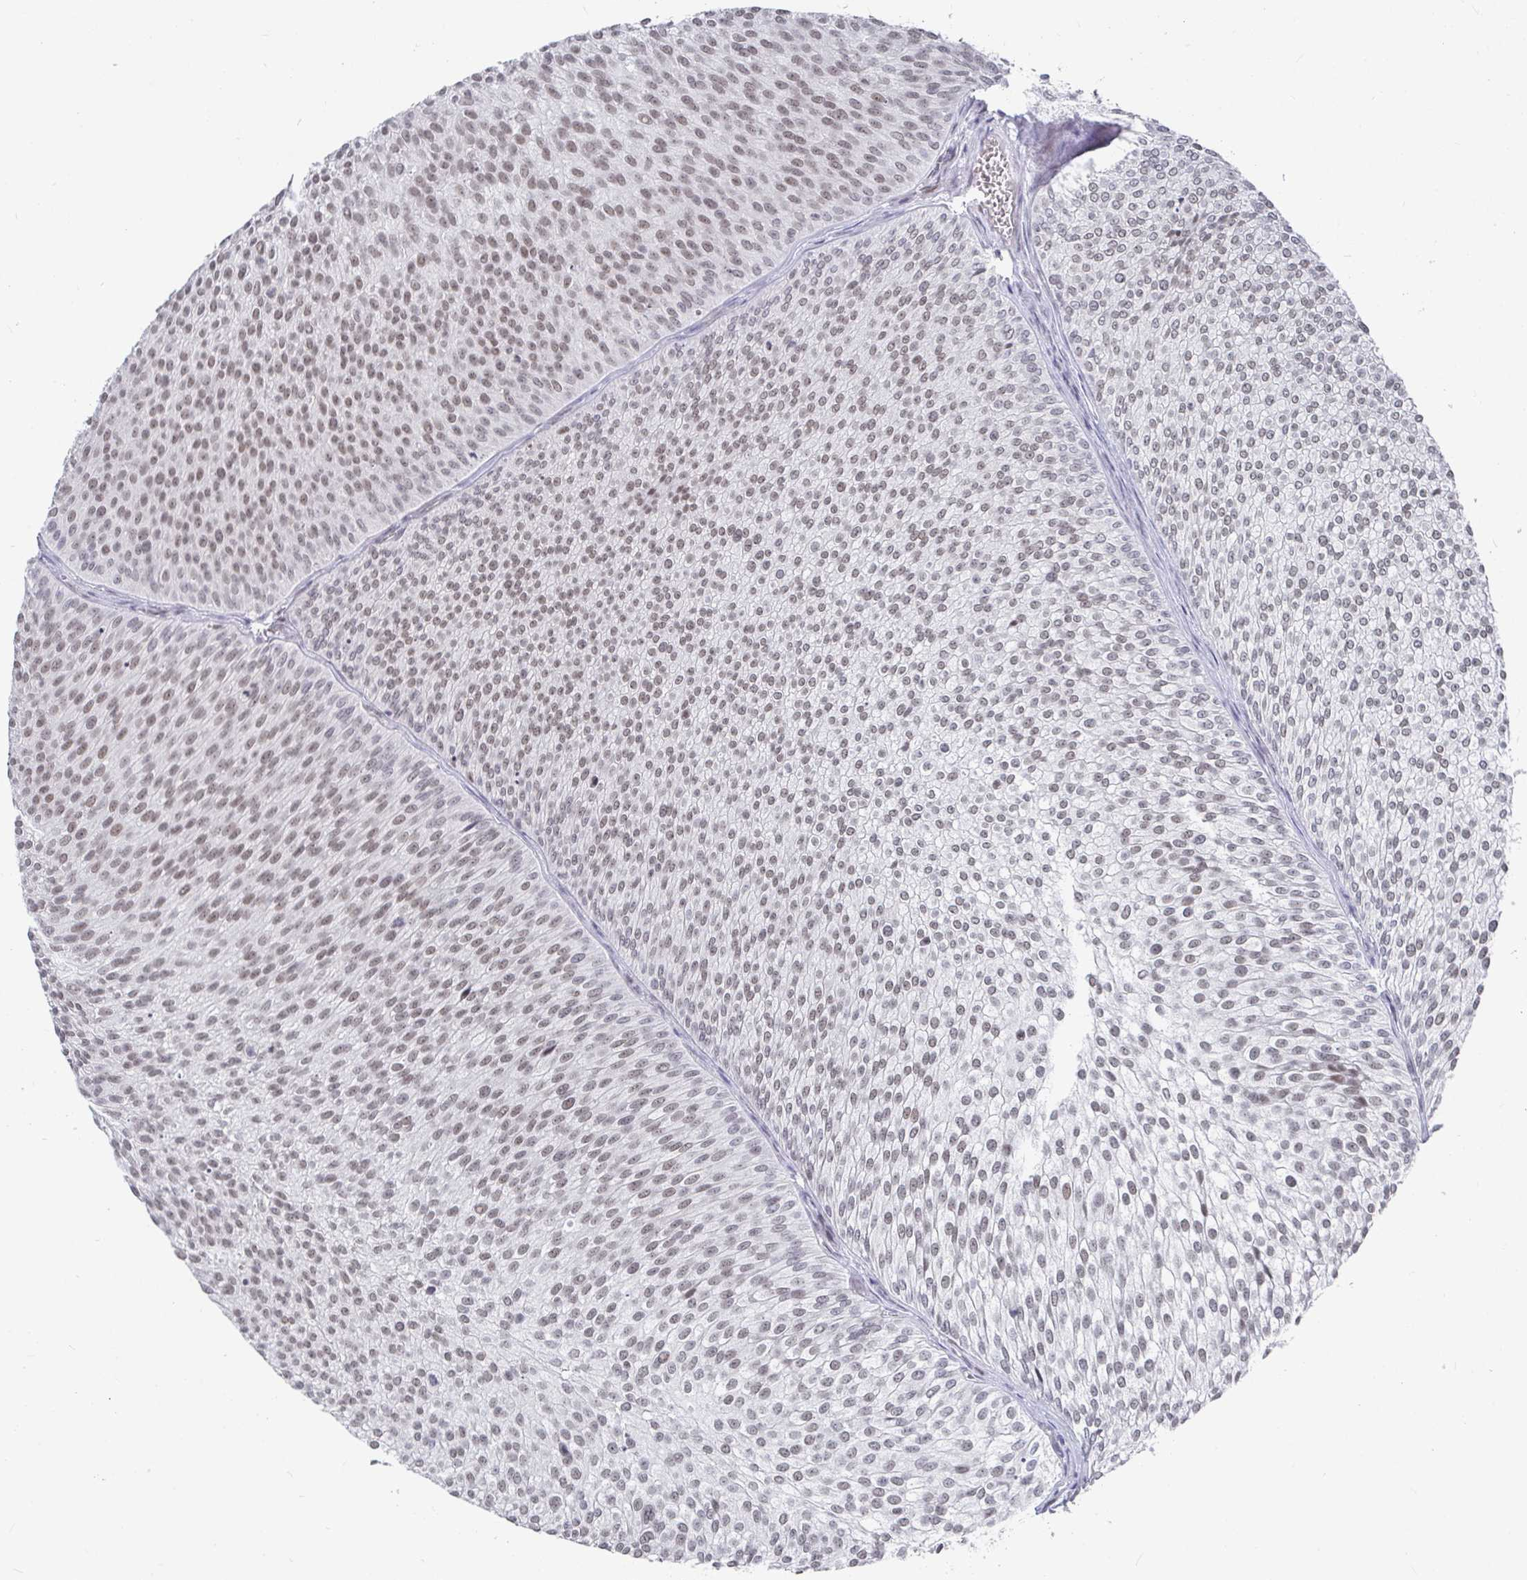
{"staining": {"intensity": "weak", "quantity": ">75%", "location": "nuclear"}, "tissue": "urothelial cancer", "cell_type": "Tumor cells", "image_type": "cancer", "snomed": [{"axis": "morphology", "description": "Urothelial carcinoma, Low grade"}, {"axis": "topography", "description": "Urinary bladder"}], "caption": "Urothelial carcinoma (low-grade) stained with a brown dye shows weak nuclear positive staining in approximately >75% of tumor cells.", "gene": "RCOR1", "patient": {"sex": "male", "age": 91}}